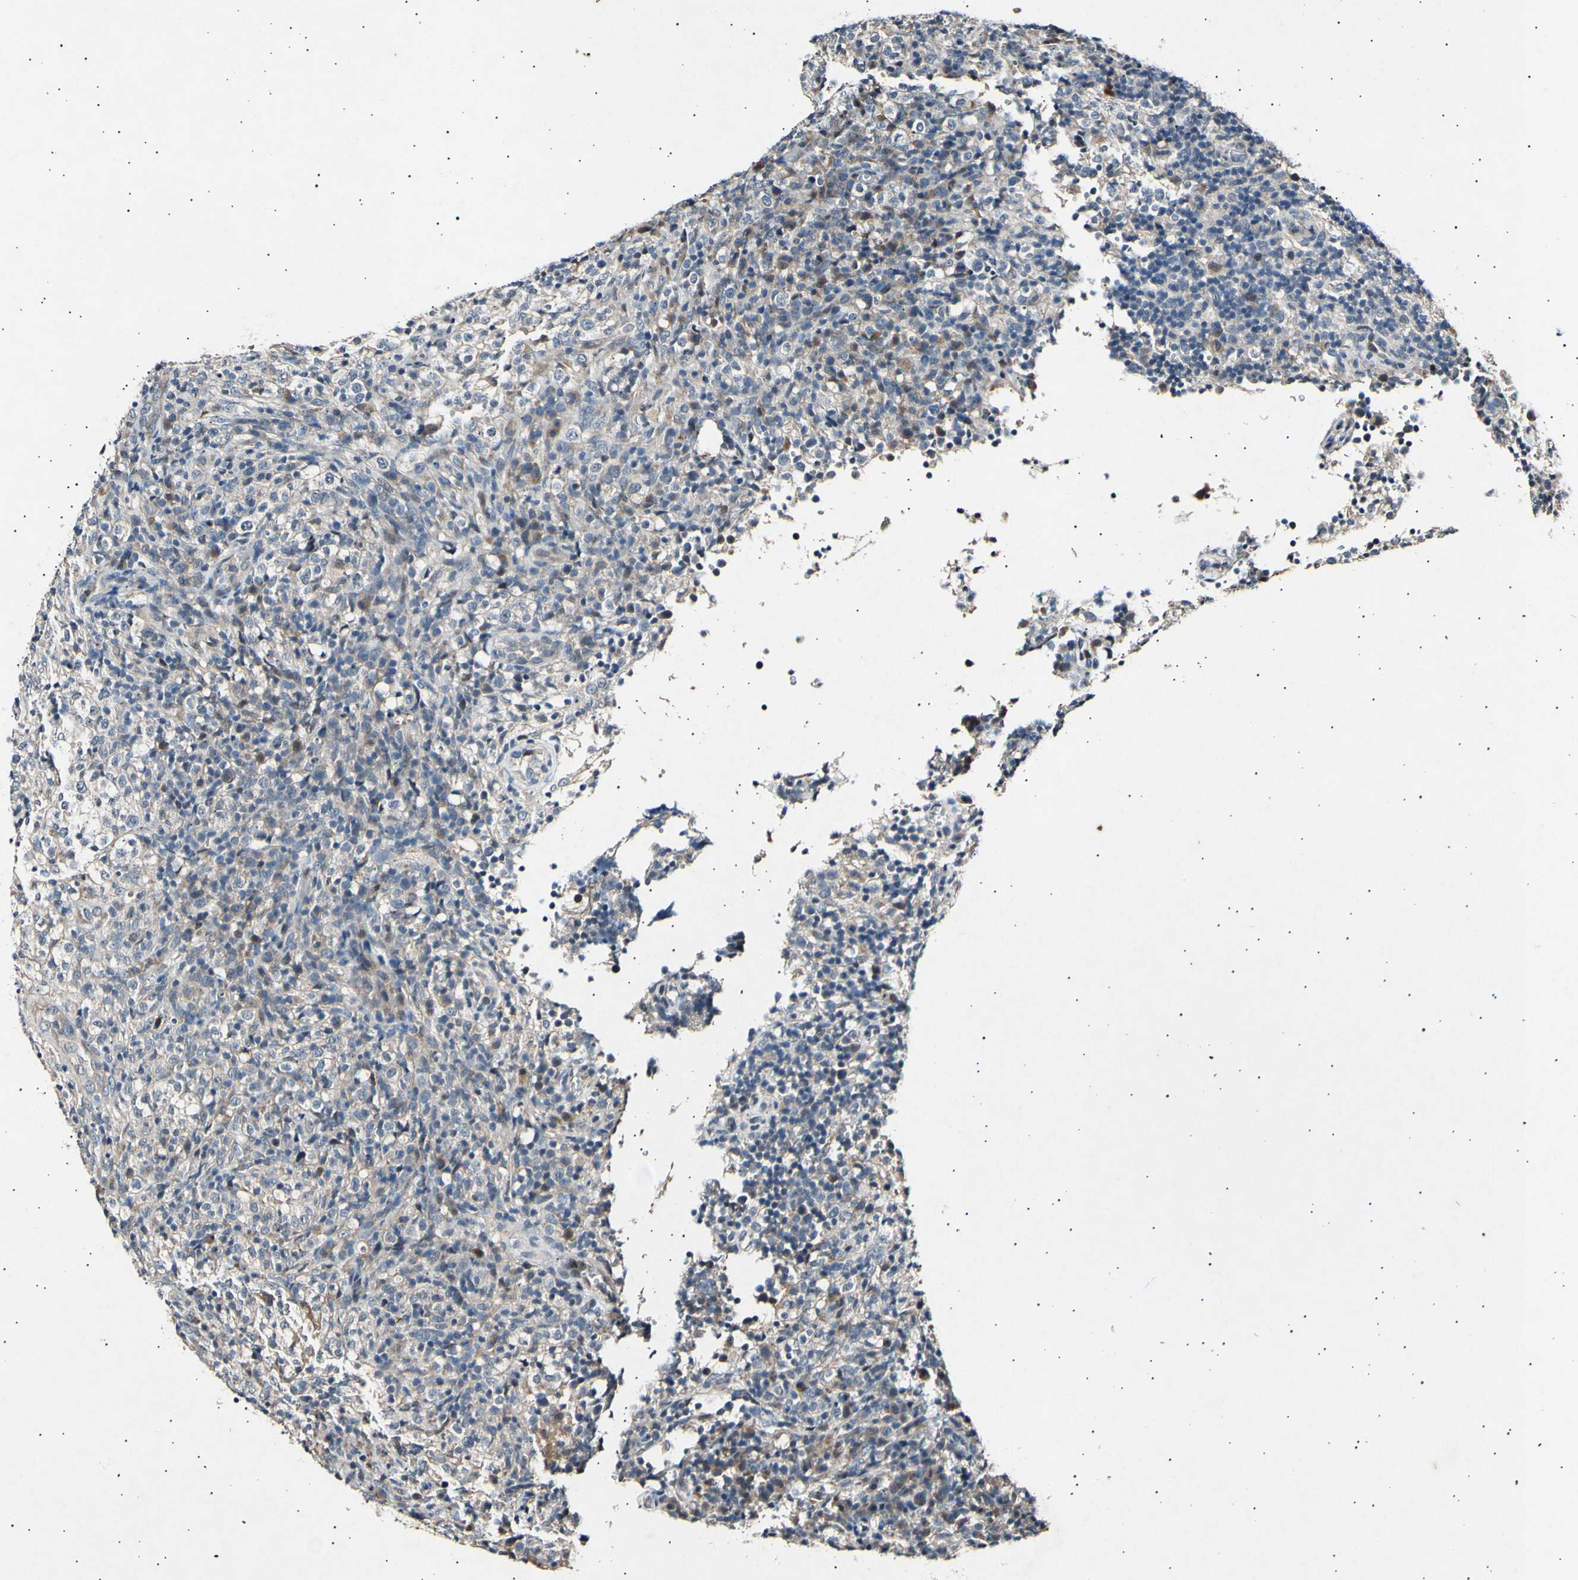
{"staining": {"intensity": "weak", "quantity": "<25%", "location": "cytoplasmic/membranous"}, "tissue": "lymphoma", "cell_type": "Tumor cells", "image_type": "cancer", "snomed": [{"axis": "morphology", "description": "Malignant lymphoma, non-Hodgkin's type, High grade"}, {"axis": "topography", "description": "Lymph node"}], "caption": "The immunohistochemistry histopathology image has no significant positivity in tumor cells of high-grade malignant lymphoma, non-Hodgkin's type tissue.", "gene": "ADCY3", "patient": {"sex": "female", "age": 76}}